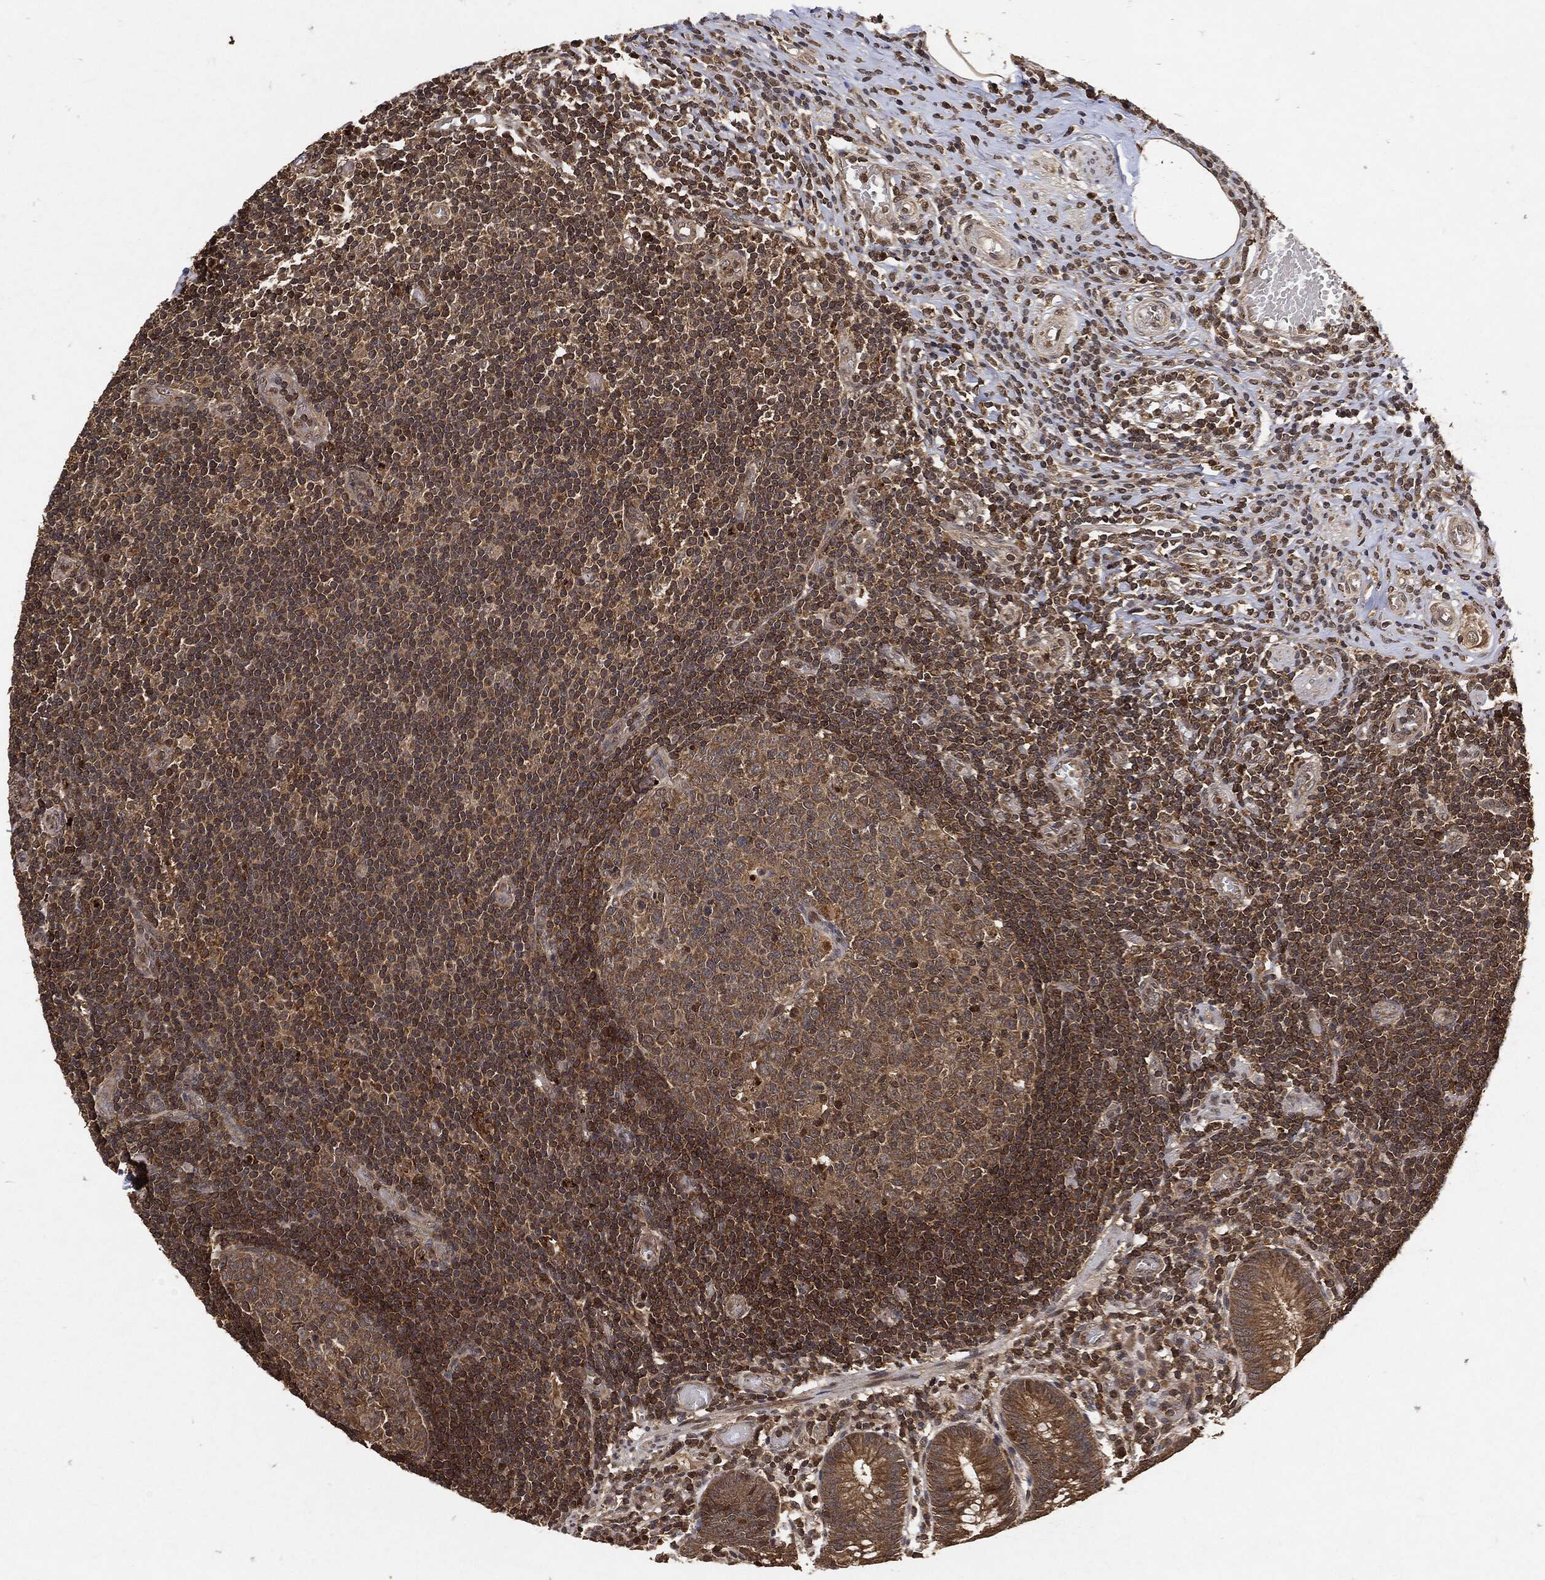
{"staining": {"intensity": "moderate", "quantity": ">75%", "location": "cytoplasmic/membranous"}, "tissue": "appendix", "cell_type": "Glandular cells", "image_type": "normal", "snomed": [{"axis": "morphology", "description": "Normal tissue, NOS"}, {"axis": "topography", "description": "Appendix"}], "caption": "IHC staining of benign appendix, which displays medium levels of moderate cytoplasmic/membranous expression in about >75% of glandular cells indicating moderate cytoplasmic/membranous protein staining. The staining was performed using DAB (3,3'-diaminobenzidine) (brown) for protein detection and nuclei were counterstained in hematoxylin (blue).", "gene": "ZNF226", "patient": {"sex": "female", "age": 40}}